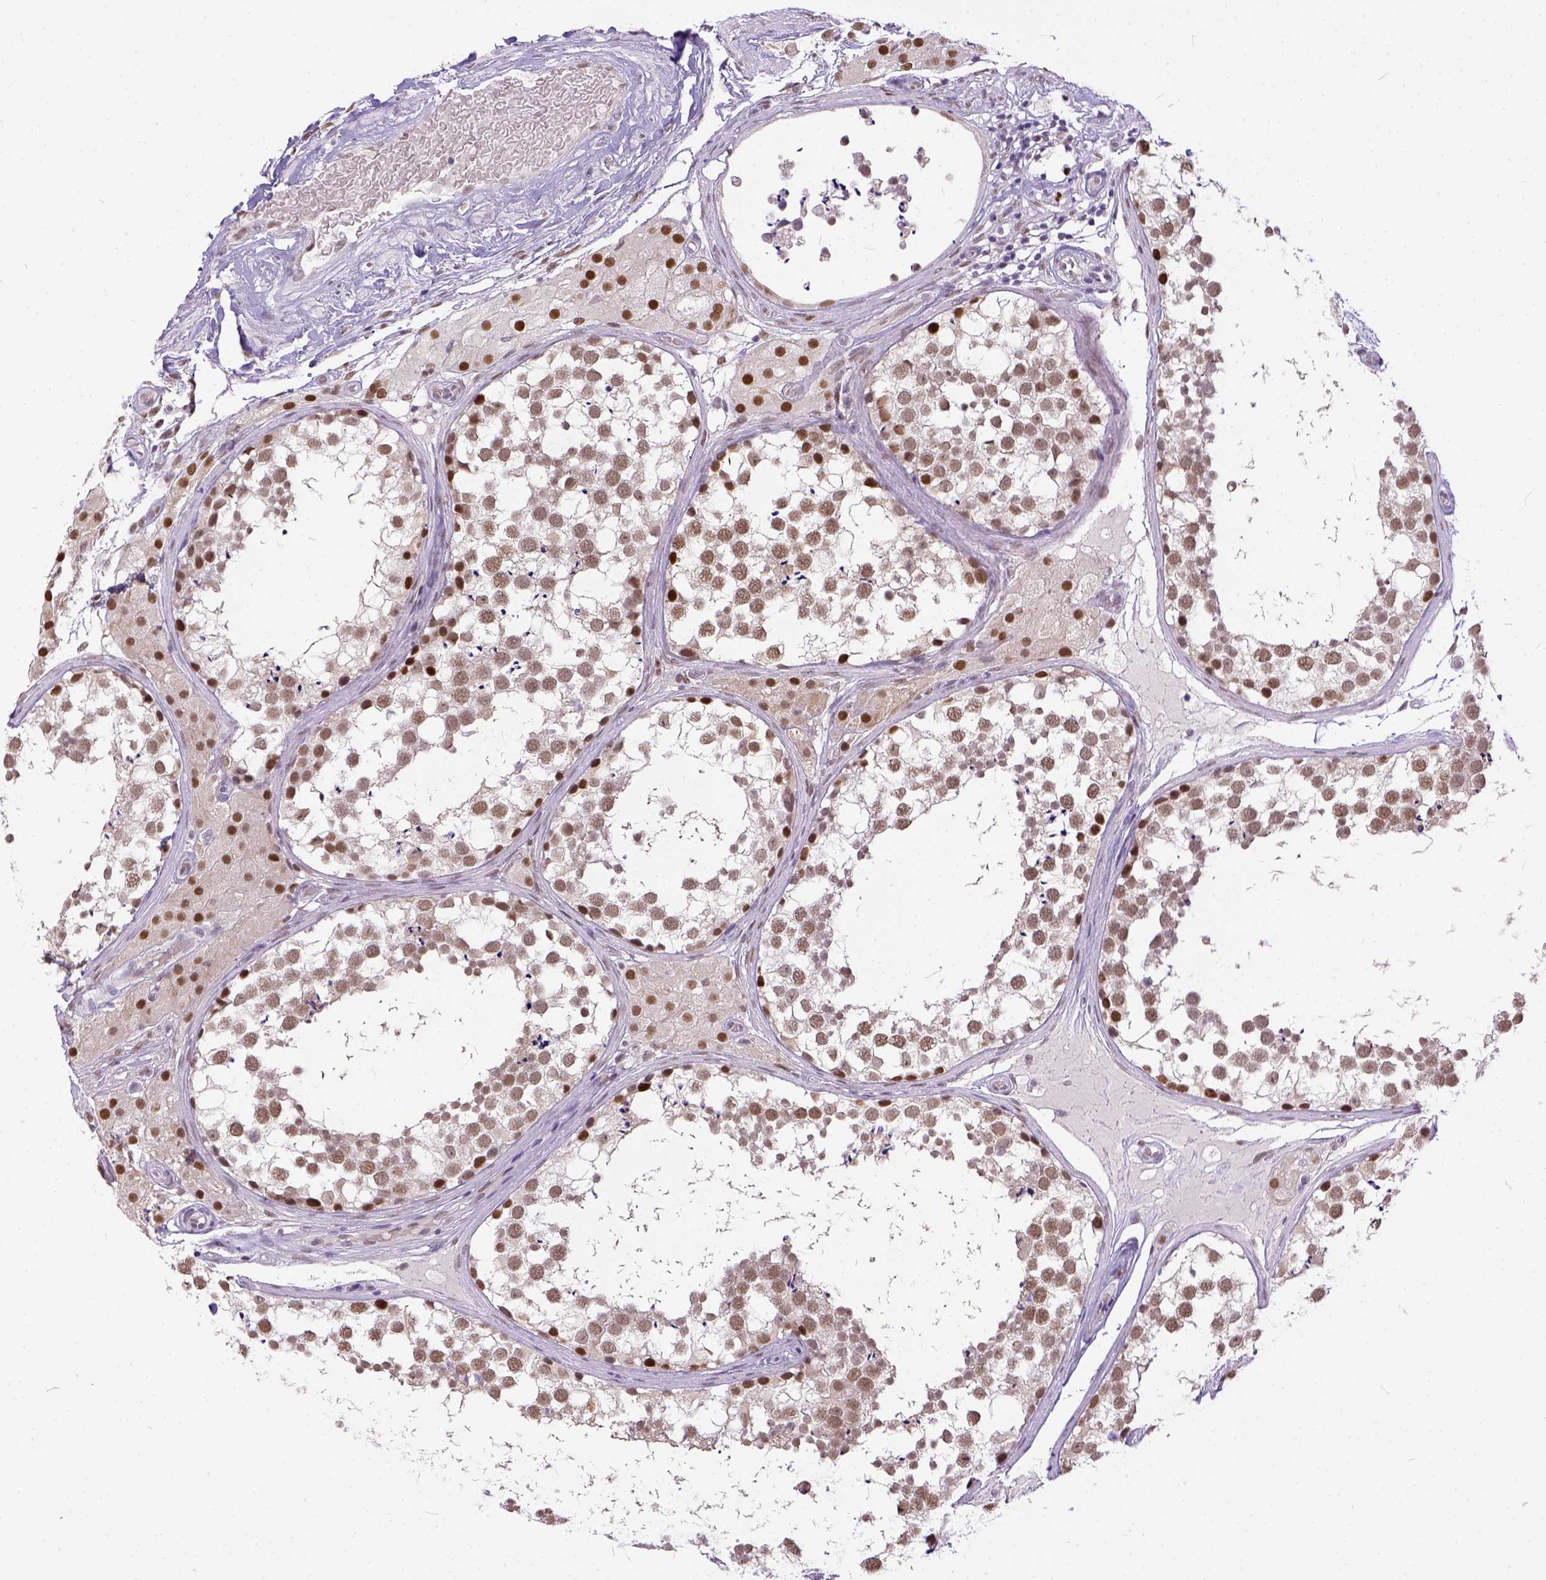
{"staining": {"intensity": "moderate", "quantity": ">75%", "location": "nuclear"}, "tissue": "testis", "cell_type": "Cells in seminiferous ducts", "image_type": "normal", "snomed": [{"axis": "morphology", "description": "Normal tissue, NOS"}, {"axis": "morphology", "description": "Seminoma, NOS"}, {"axis": "topography", "description": "Testis"}], "caption": "The immunohistochemical stain shows moderate nuclear positivity in cells in seminiferous ducts of unremarkable testis.", "gene": "ERCC1", "patient": {"sex": "male", "age": 65}}